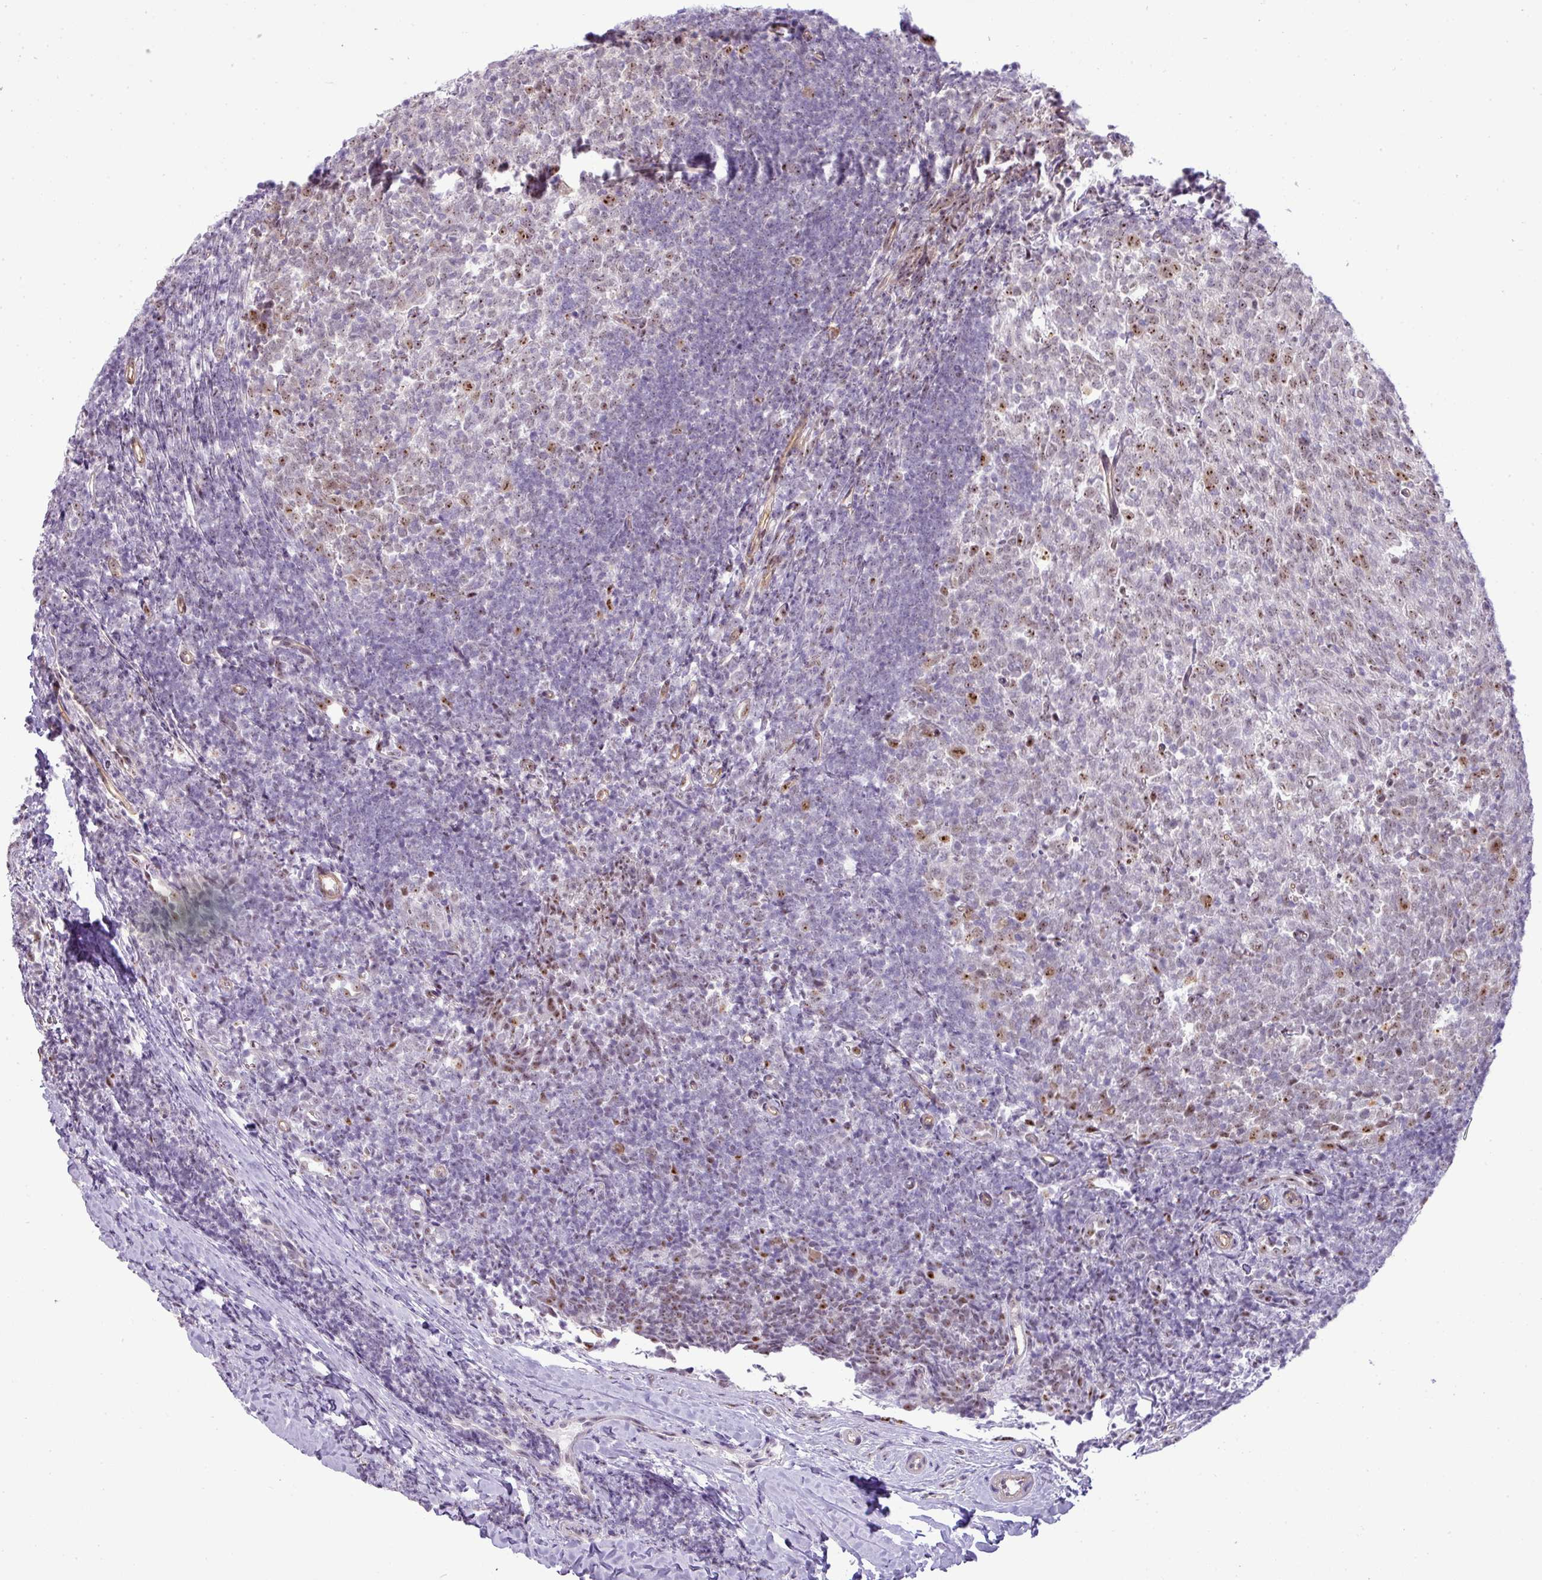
{"staining": {"intensity": "moderate", "quantity": "25%-75%", "location": "cytoplasmic/membranous,nuclear"}, "tissue": "tonsil", "cell_type": "Germinal center cells", "image_type": "normal", "snomed": [{"axis": "morphology", "description": "Normal tissue, NOS"}, {"axis": "topography", "description": "Tonsil"}], "caption": "Tonsil stained with DAB (3,3'-diaminobenzidine) IHC reveals medium levels of moderate cytoplasmic/membranous,nuclear positivity in approximately 25%-75% of germinal center cells. The staining was performed using DAB, with brown indicating positive protein expression. Nuclei are stained blue with hematoxylin.", "gene": "MAK16", "patient": {"sex": "female", "age": 10}}